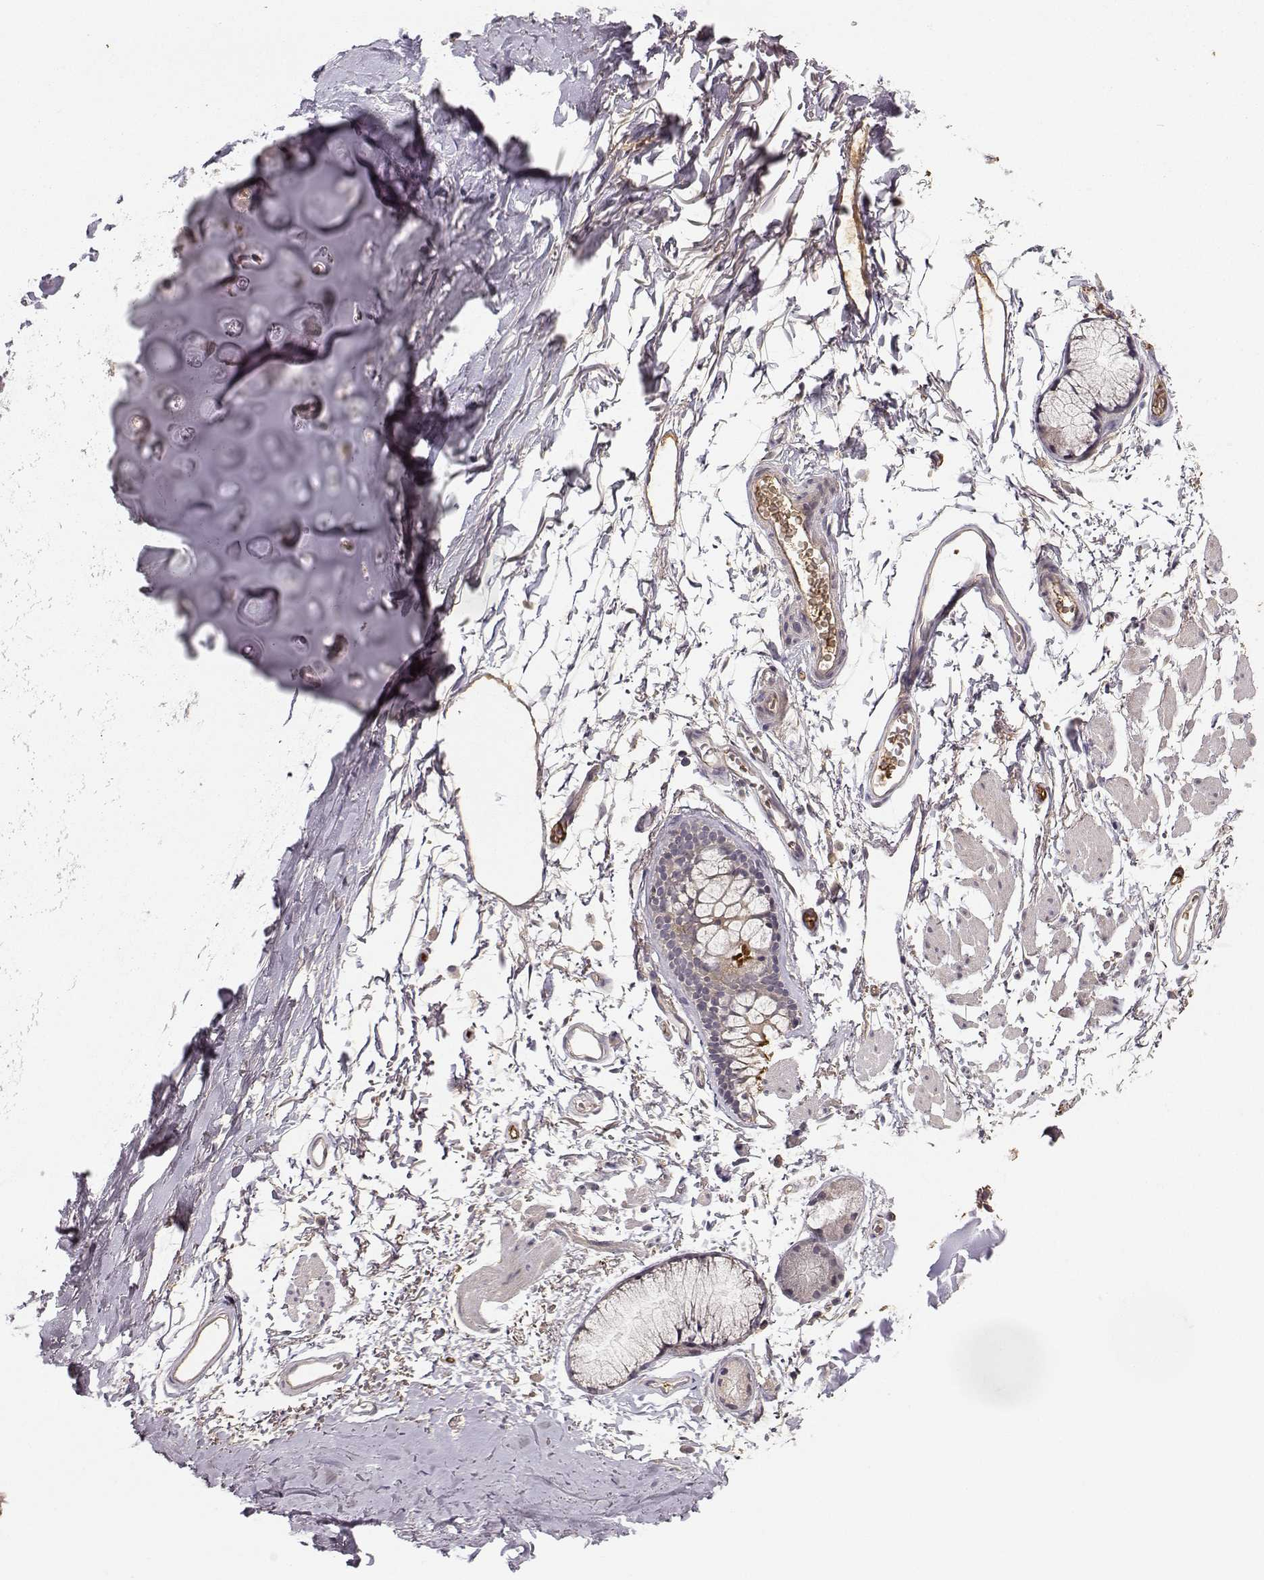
{"staining": {"intensity": "weak", "quantity": "<25%", "location": "cytoplasmic/membranous"}, "tissue": "soft tissue", "cell_type": "Chondrocytes", "image_type": "normal", "snomed": [{"axis": "morphology", "description": "Normal tissue, NOS"}, {"axis": "topography", "description": "Cartilage tissue"}, {"axis": "topography", "description": "Bronchus"}], "caption": "The micrograph reveals no staining of chondrocytes in unremarkable soft tissue. (Brightfield microscopy of DAB (3,3'-diaminobenzidine) immunohistochemistry (IHC) at high magnification).", "gene": "WNT6", "patient": {"sex": "female", "age": 79}}